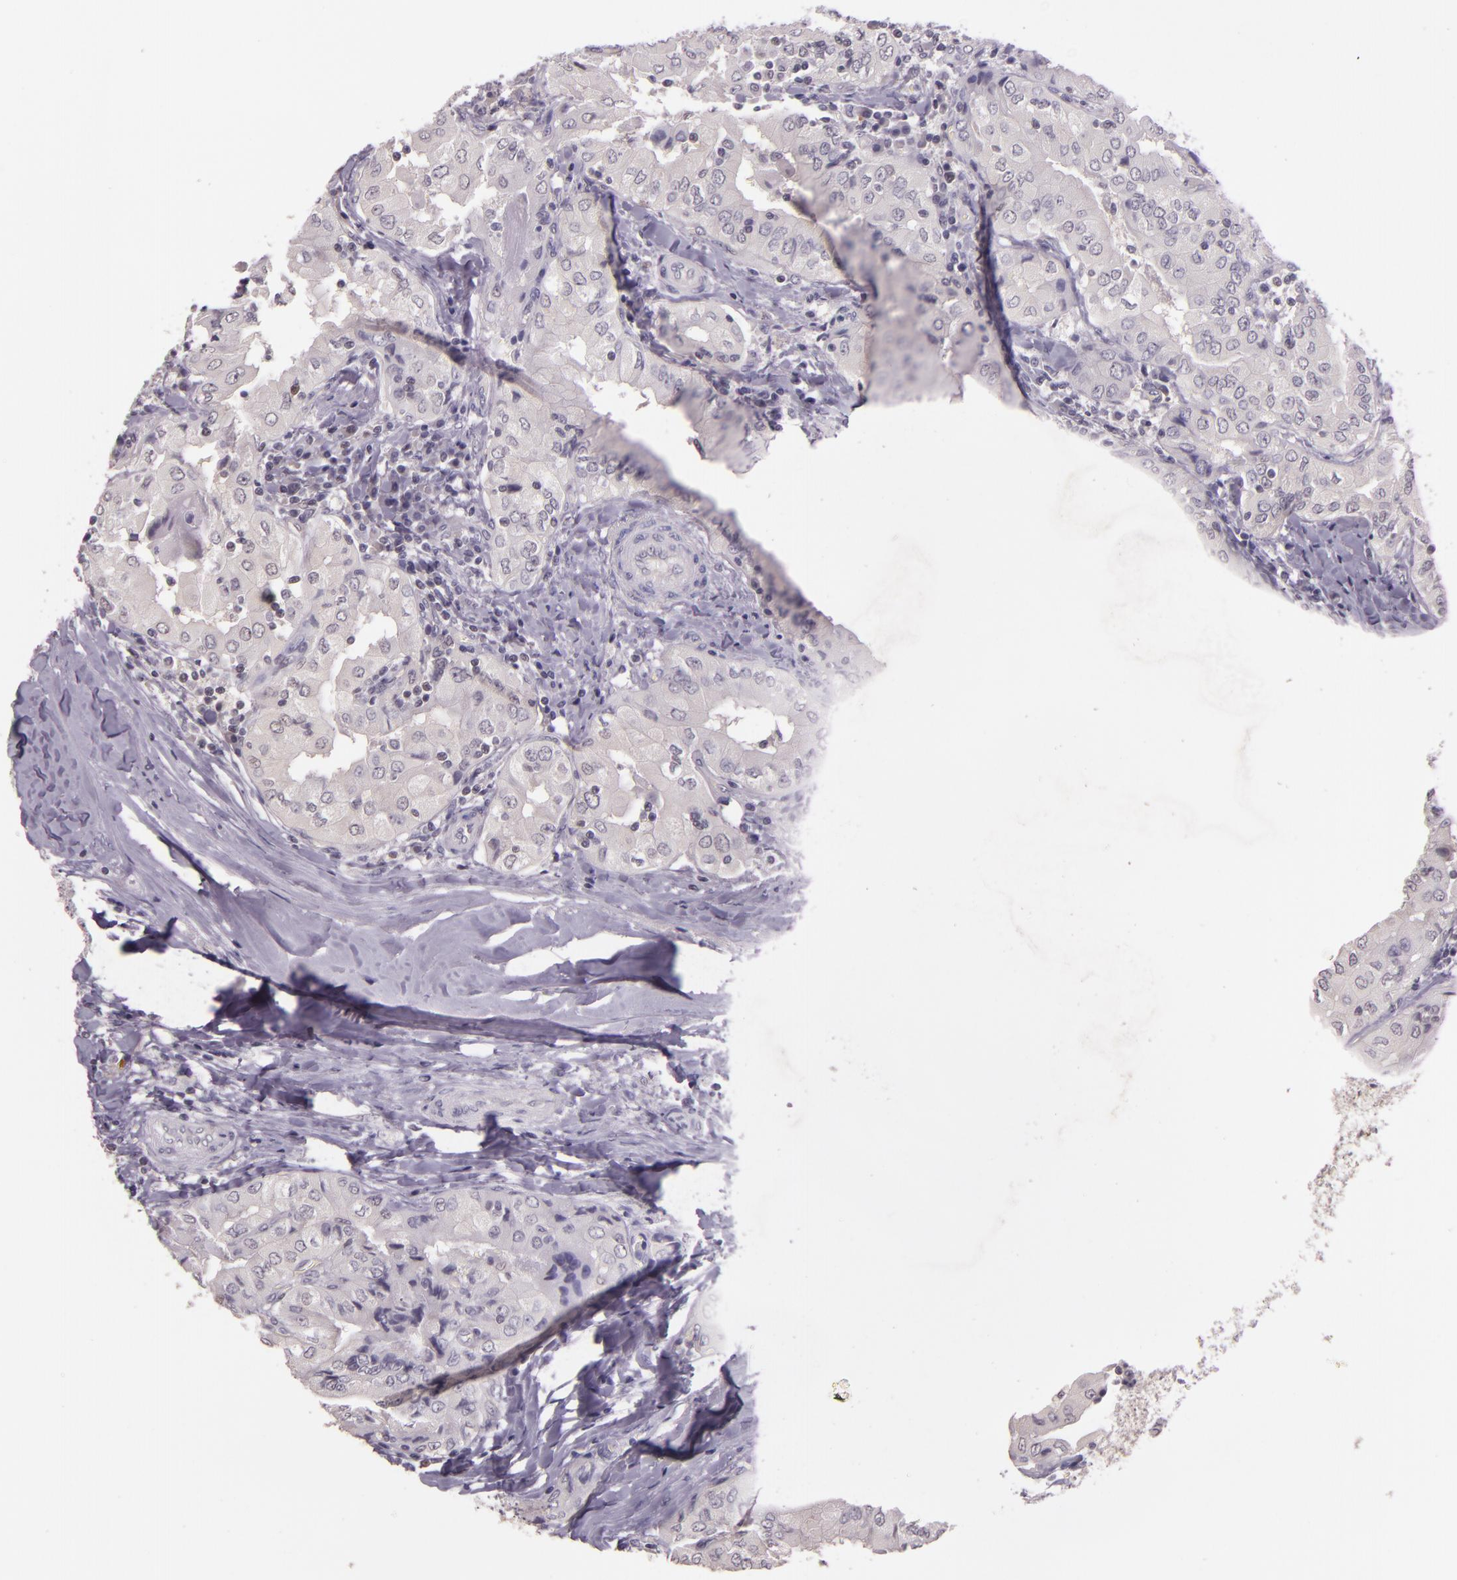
{"staining": {"intensity": "negative", "quantity": "none", "location": "none"}, "tissue": "thyroid cancer", "cell_type": "Tumor cells", "image_type": "cancer", "snomed": [{"axis": "morphology", "description": "Papillary adenocarcinoma, NOS"}, {"axis": "topography", "description": "Thyroid gland"}], "caption": "IHC image of papillary adenocarcinoma (thyroid) stained for a protein (brown), which shows no positivity in tumor cells.", "gene": "HSPA8", "patient": {"sex": "female", "age": 71}}